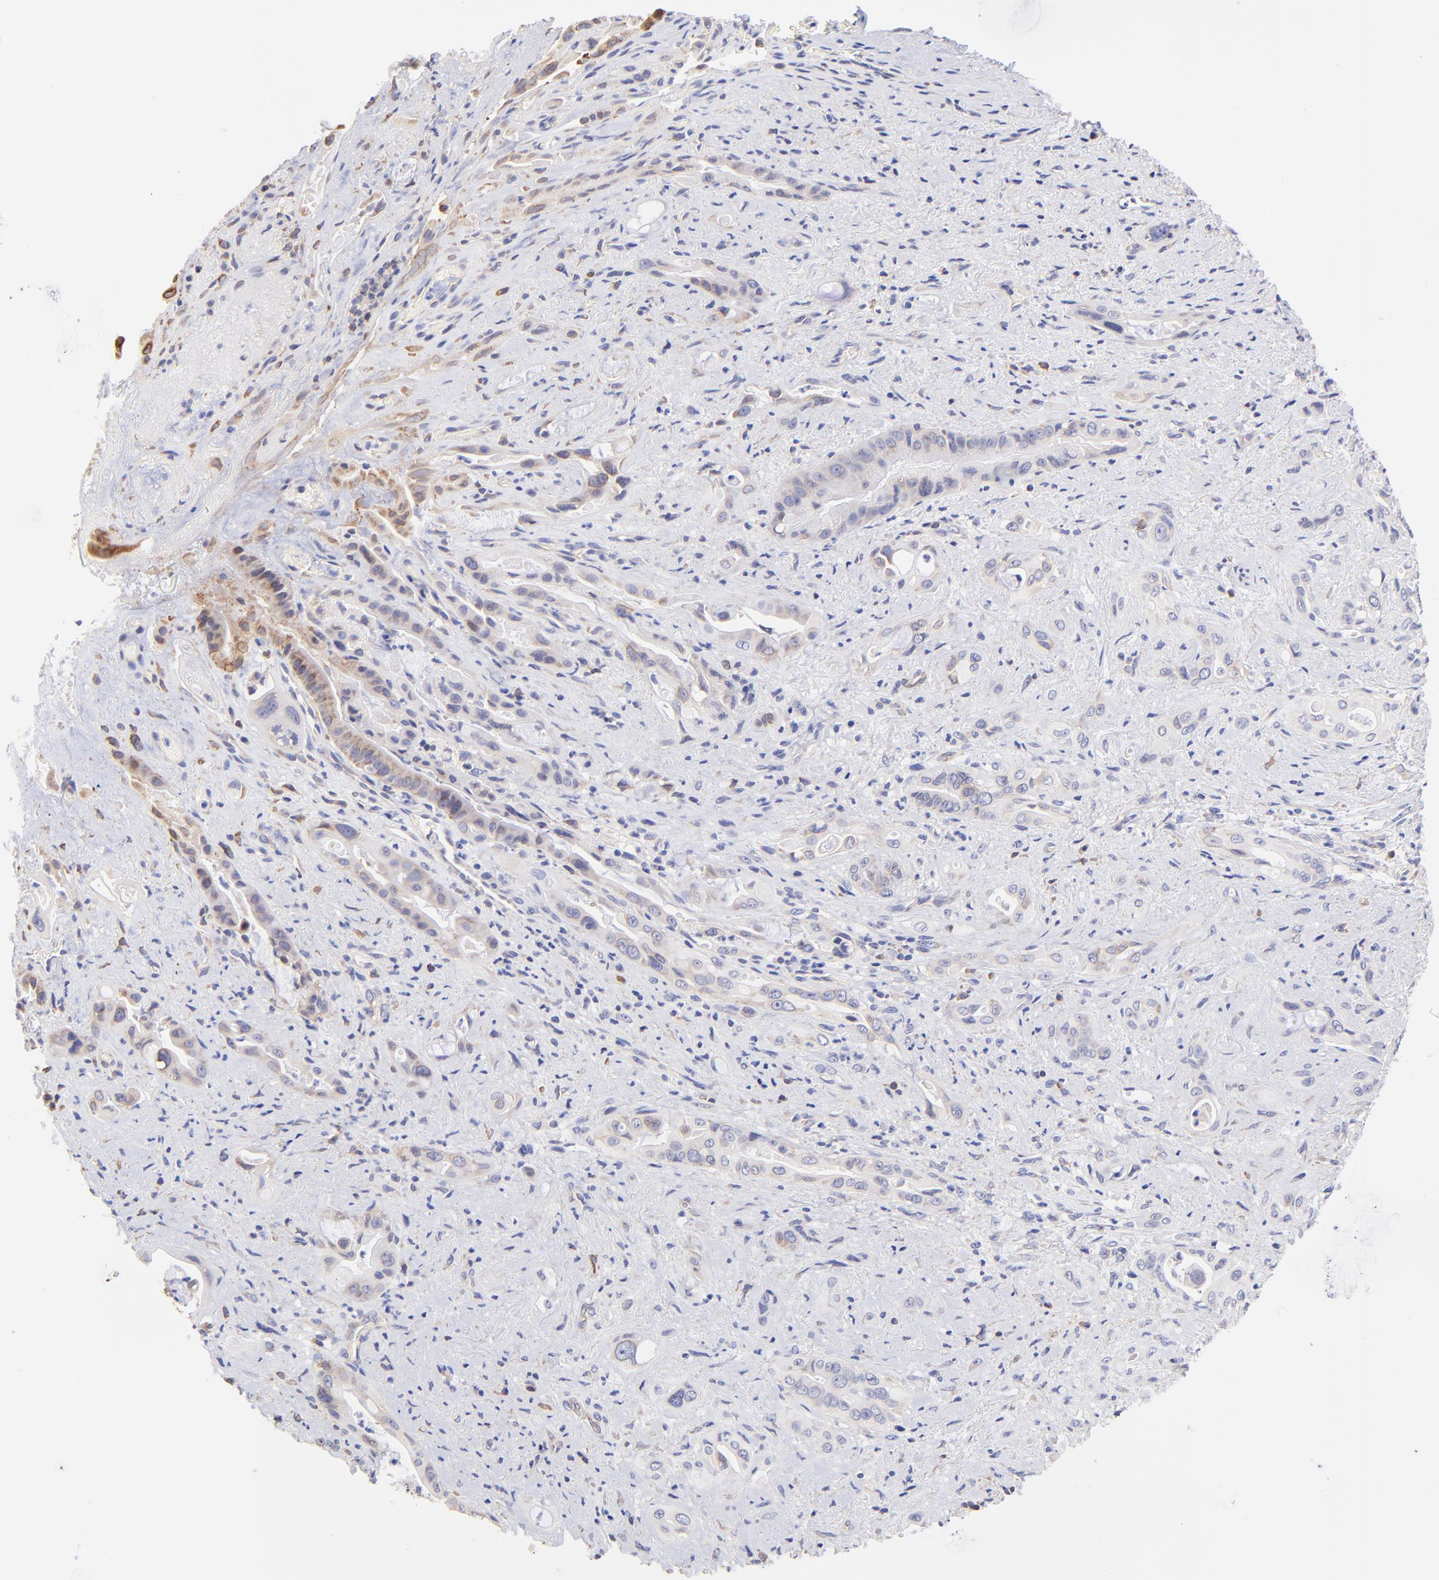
{"staining": {"intensity": "weak", "quantity": "25%-75%", "location": "cytoplasmic/membranous"}, "tissue": "pancreatic cancer", "cell_type": "Tumor cells", "image_type": "cancer", "snomed": [{"axis": "morphology", "description": "Adenocarcinoma, NOS"}, {"axis": "topography", "description": "Pancreas"}], "caption": "Weak cytoplasmic/membranous staining is appreciated in about 25%-75% of tumor cells in pancreatic cancer.", "gene": "RPL30", "patient": {"sex": "male", "age": 77}}